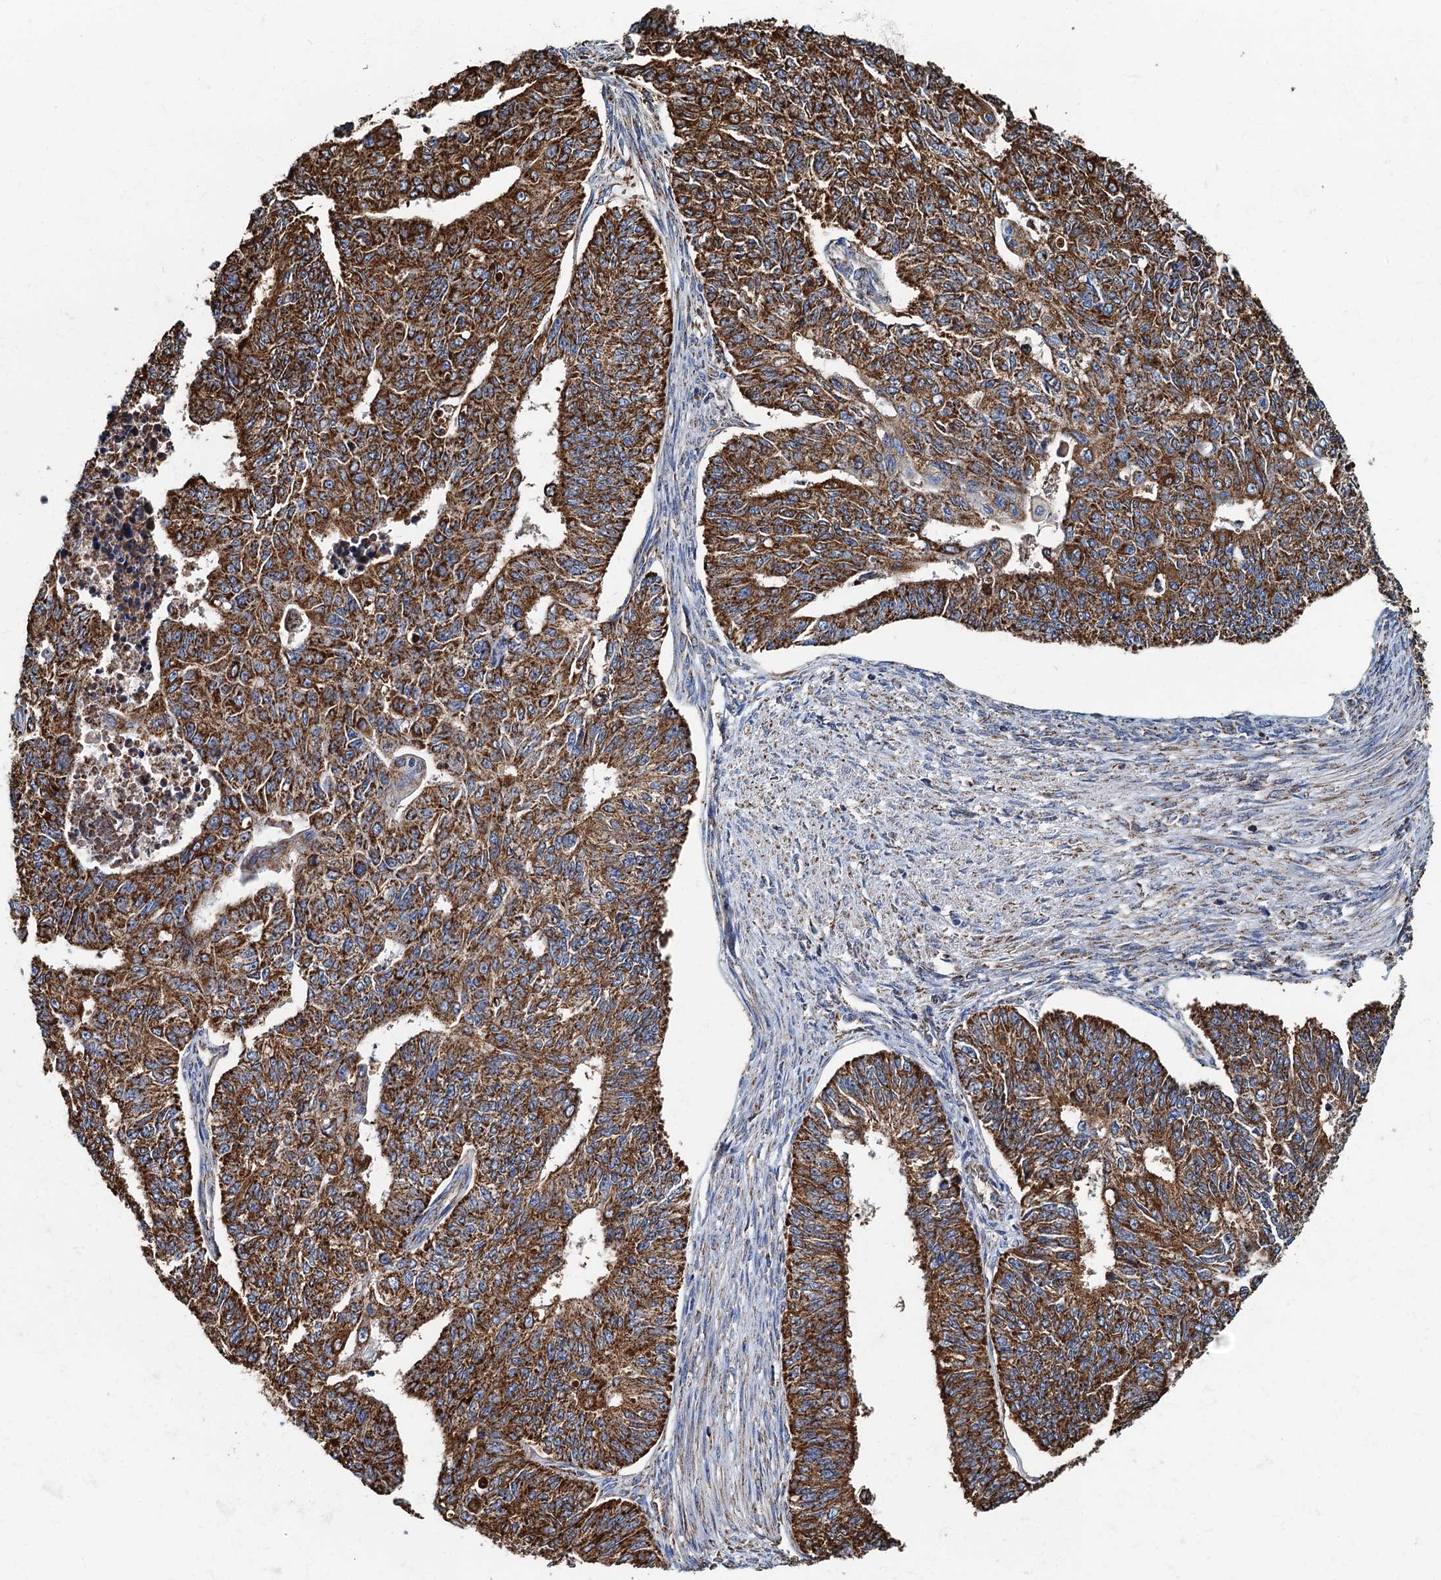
{"staining": {"intensity": "strong", "quantity": ">75%", "location": "cytoplasmic/membranous"}, "tissue": "endometrial cancer", "cell_type": "Tumor cells", "image_type": "cancer", "snomed": [{"axis": "morphology", "description": "Adenocarcinoma, NOS"}, {"axis": "topography", "description": "Endometrium"}], "caption": "Approximately >75% of tumor cells in adenocarcinoma (endometrial) exhibit strong cytoplasmic/membranous protein staining as visualized by brown immunohistochemical staining.", "gene": "AAGAB", "patient": {"sex": "female", "age": 32}}